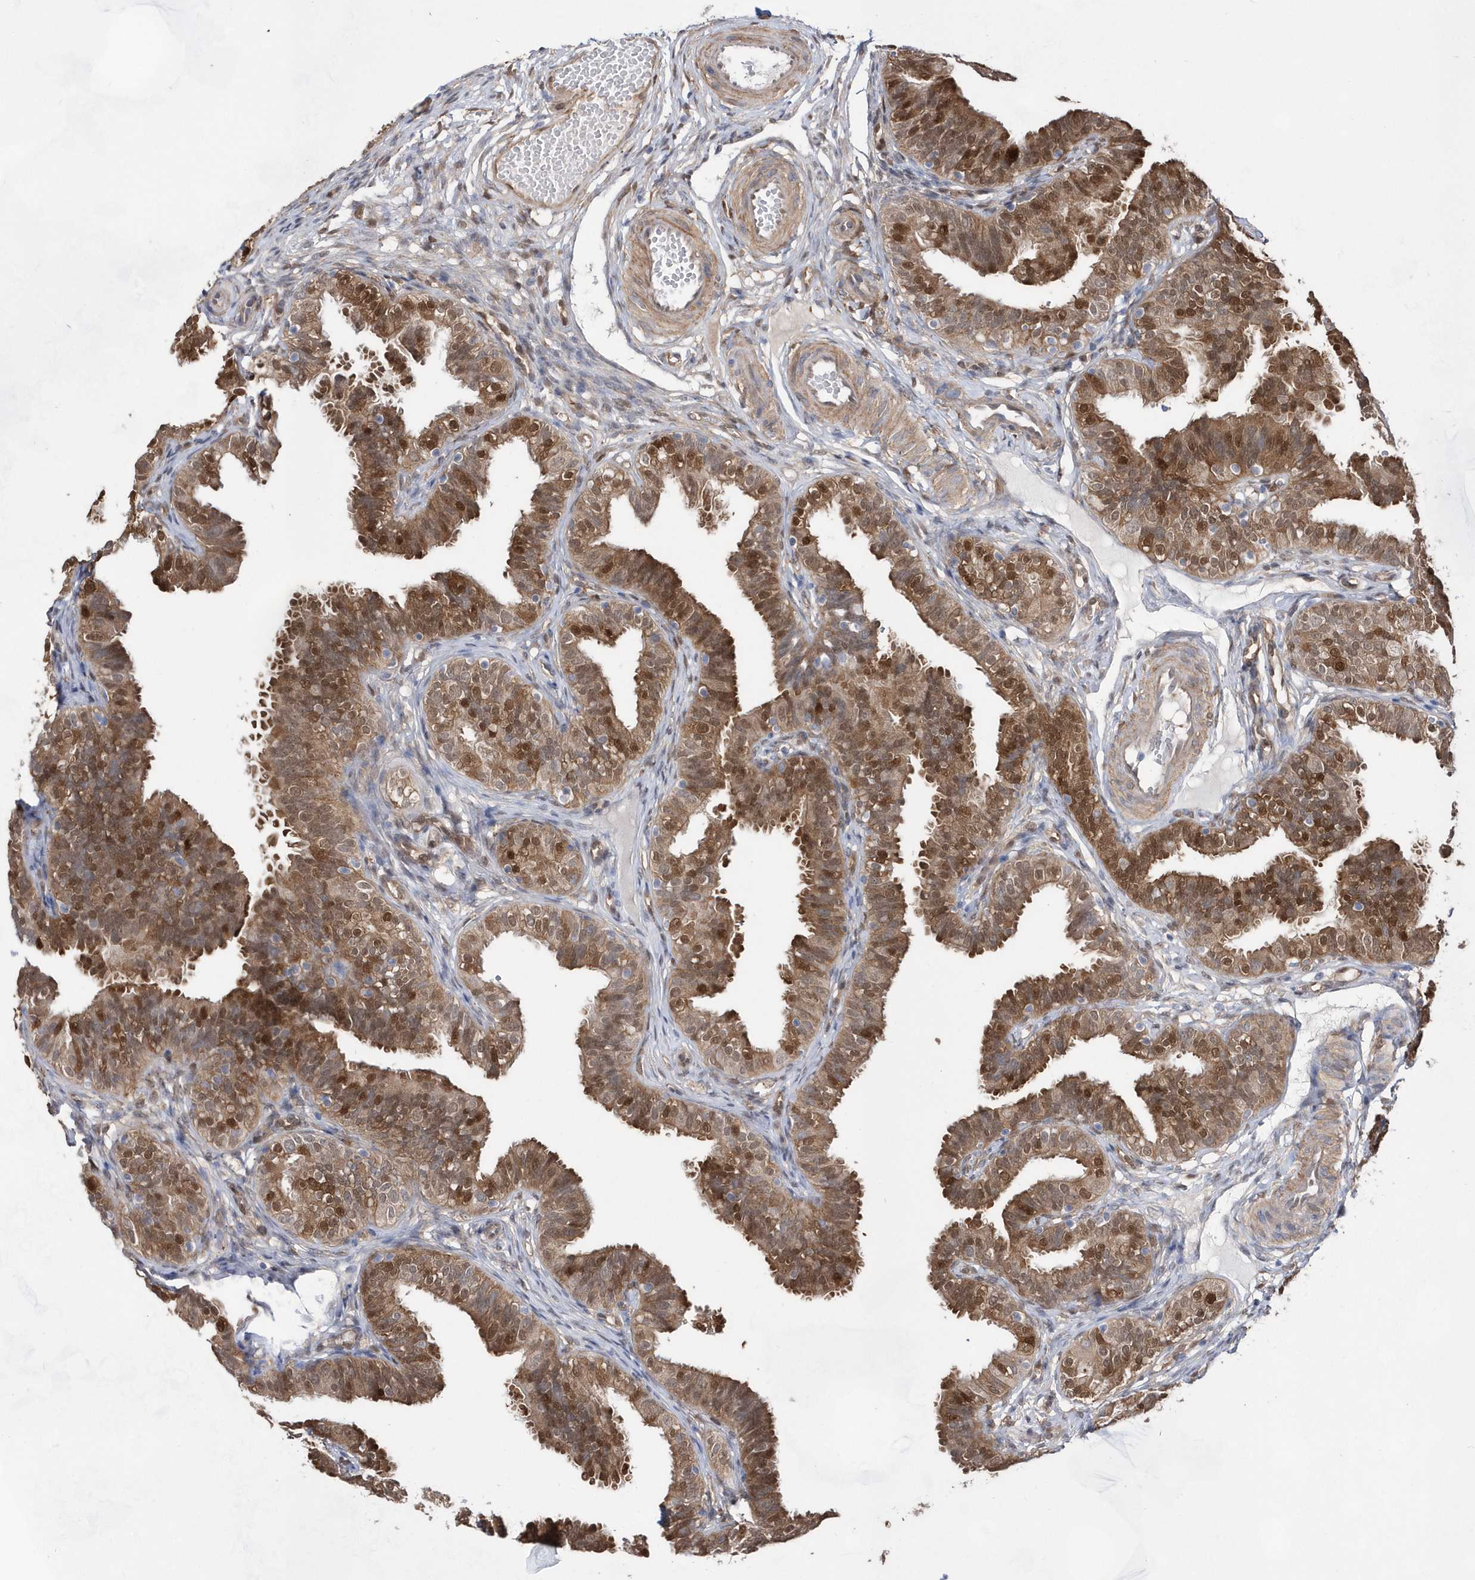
{"staining": {"intensity": "strong", "quantity": ">75%", "location": "cytoplasmic/membranous,nuclear"}, "tissue": "fallopian tube", "cell_type": "Glandular cells", "image_type": "normal", "snomed": [{"axis": "morphology", "description": "Normal tissue, NOS"}, {"axis": "topography", "description": "Fallopian tube"}], "caption": "A brown stain highlights strong cytoplasmic/membranous,nuclear staining of a protein in glandular cells of unremarkable human fallopian tube. Immunohistochemistry (ihc) stains the protein in brown and the nuclei are stained blue.", "gene": "BDH2", "patient": {"sex": "female", "age": 35}}